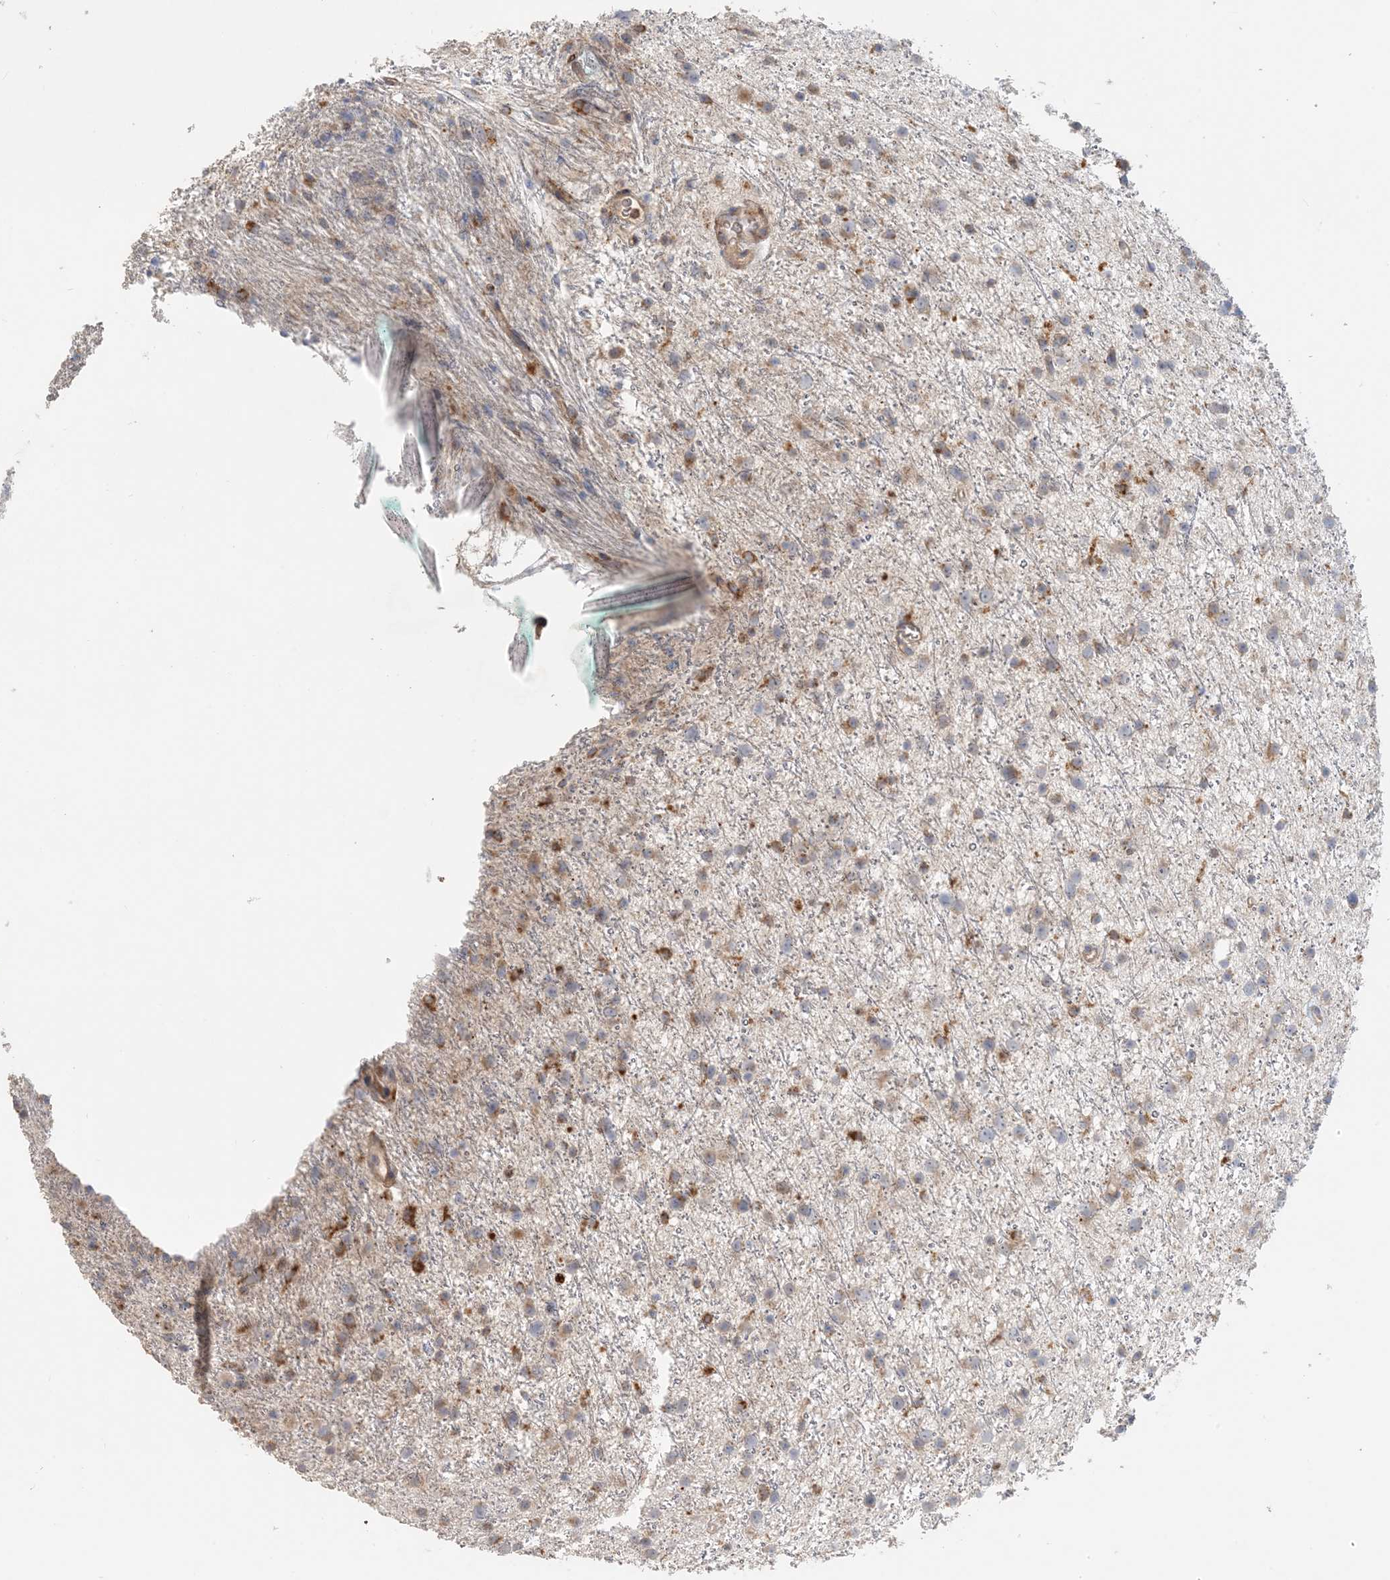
{"staining": {"intensity": "moderate", "quantity": "<25%", "location": "cytoplasmic/membranous"}, "tissue": "glioma", "cell_type": "Tumor cells", "image_type": "cancer", "snomed": [{"axis": "morphology", "description": "Glioma, malignant, Low grade"}, {"axis": "topography", "description": "Cerebral cortex"}], "caption": "Tumor cells demonstrate low levels of moderate cytoplasmic/membranous staining in about <25% of cells in malignant glioma (low-grade).", "gene": "SPPL2A", "patient": {"sex": "female", "age": 39}}